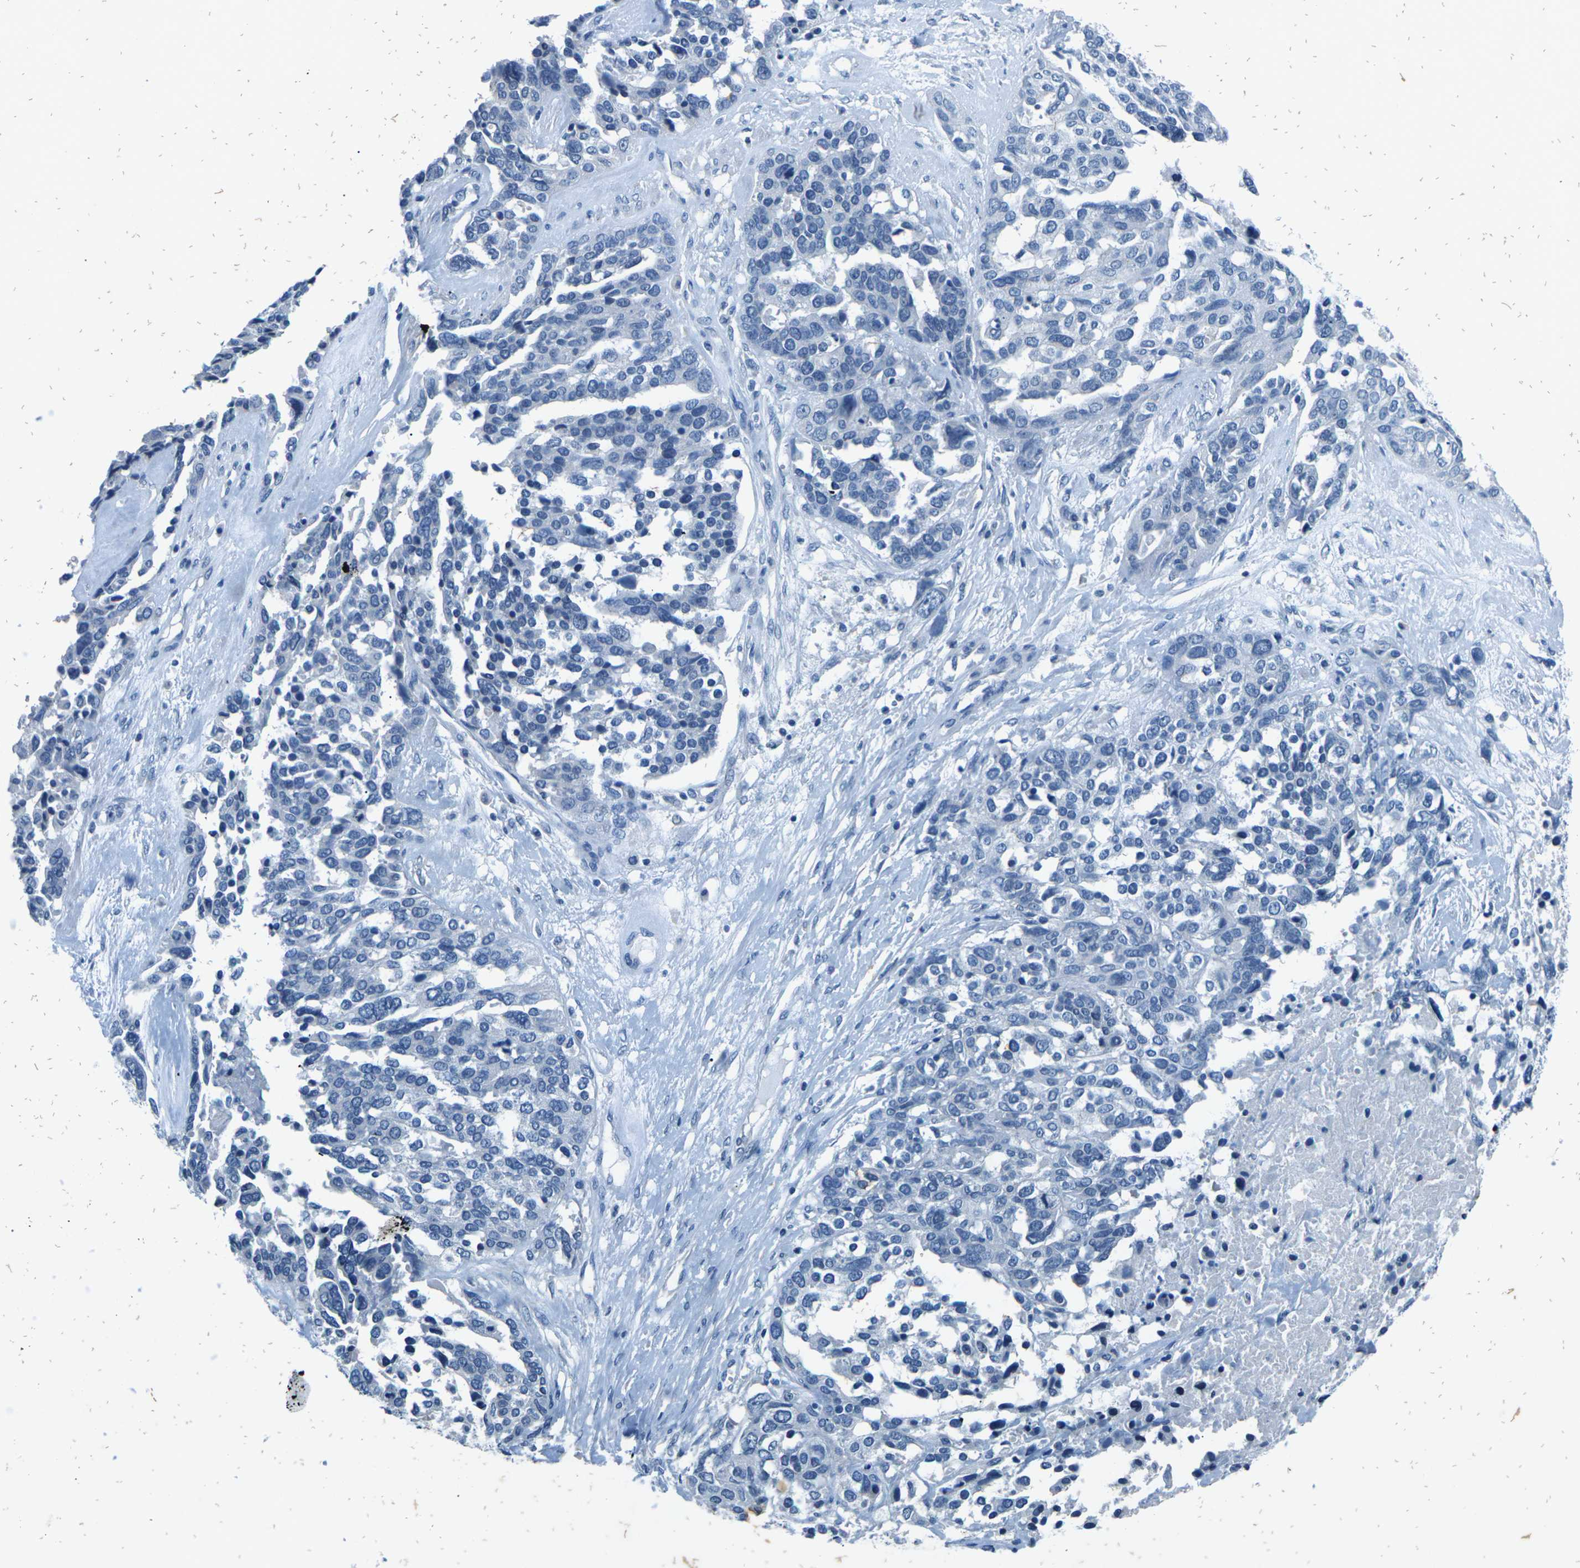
{"staining": {"intensity": "negative", "quantity": "none", "location": "none"}, "tissue": "ovarian cancer", "cell_type": "Tumor cells", "image_type": "cancer", "snomed": [{"axis": "morphology", "description": "Cystadenocarcinoma, serous, NOS"}, {"axis": "topography", "description": "Ovary"}], "caption": "This image is of ovarian cancer (serous cystadenocarcinoma) stained with IHC to label a protein in brown with the nuclei are counter-stained blue. There is no staining in tumor cells.", "gene": "UMOD", "patient": {"sex": "female", "age": 44}}